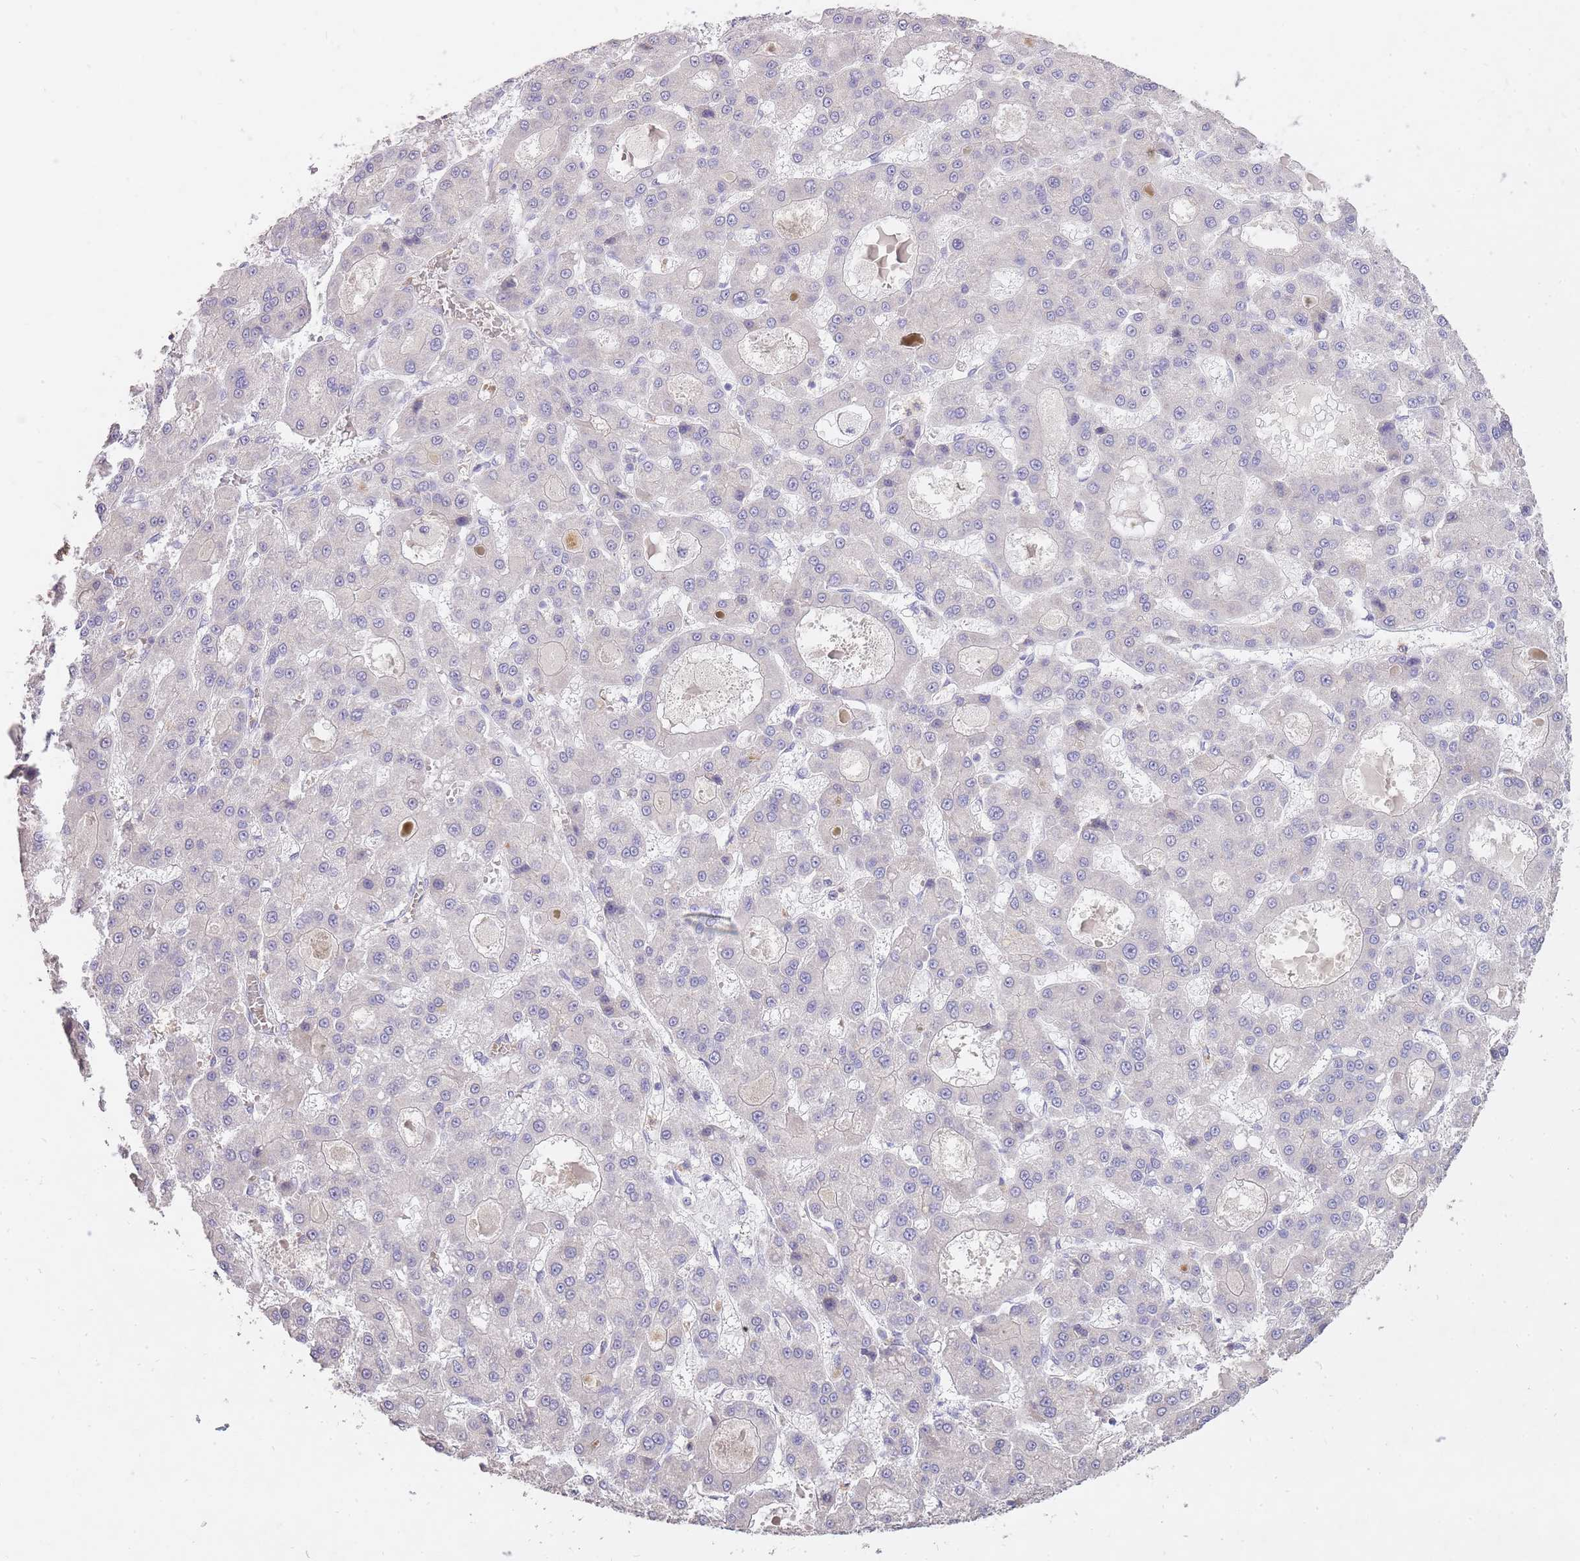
{"staining": {"intensity": "negative", "quantity": "none", "location": "none"}, "tissue": "liver cancer", "cell_type": "Tumor cells", "image_type": "cancer", "snomed": [{"axis": "morphology", "description": "Carcinoma, Hepatocellular, NOS"}, {"axis": "topography", "description": "Liver"}], "caption": "An immunohistochemistry photomicrograph of liver cancer (hepatocellular carcinoma) is shown. There is no staining in tumor cells of liver cancer (hepatocellular carcinoma).", "gene": "FRG2C", "patient": {"sex": "male", "age": 70}}